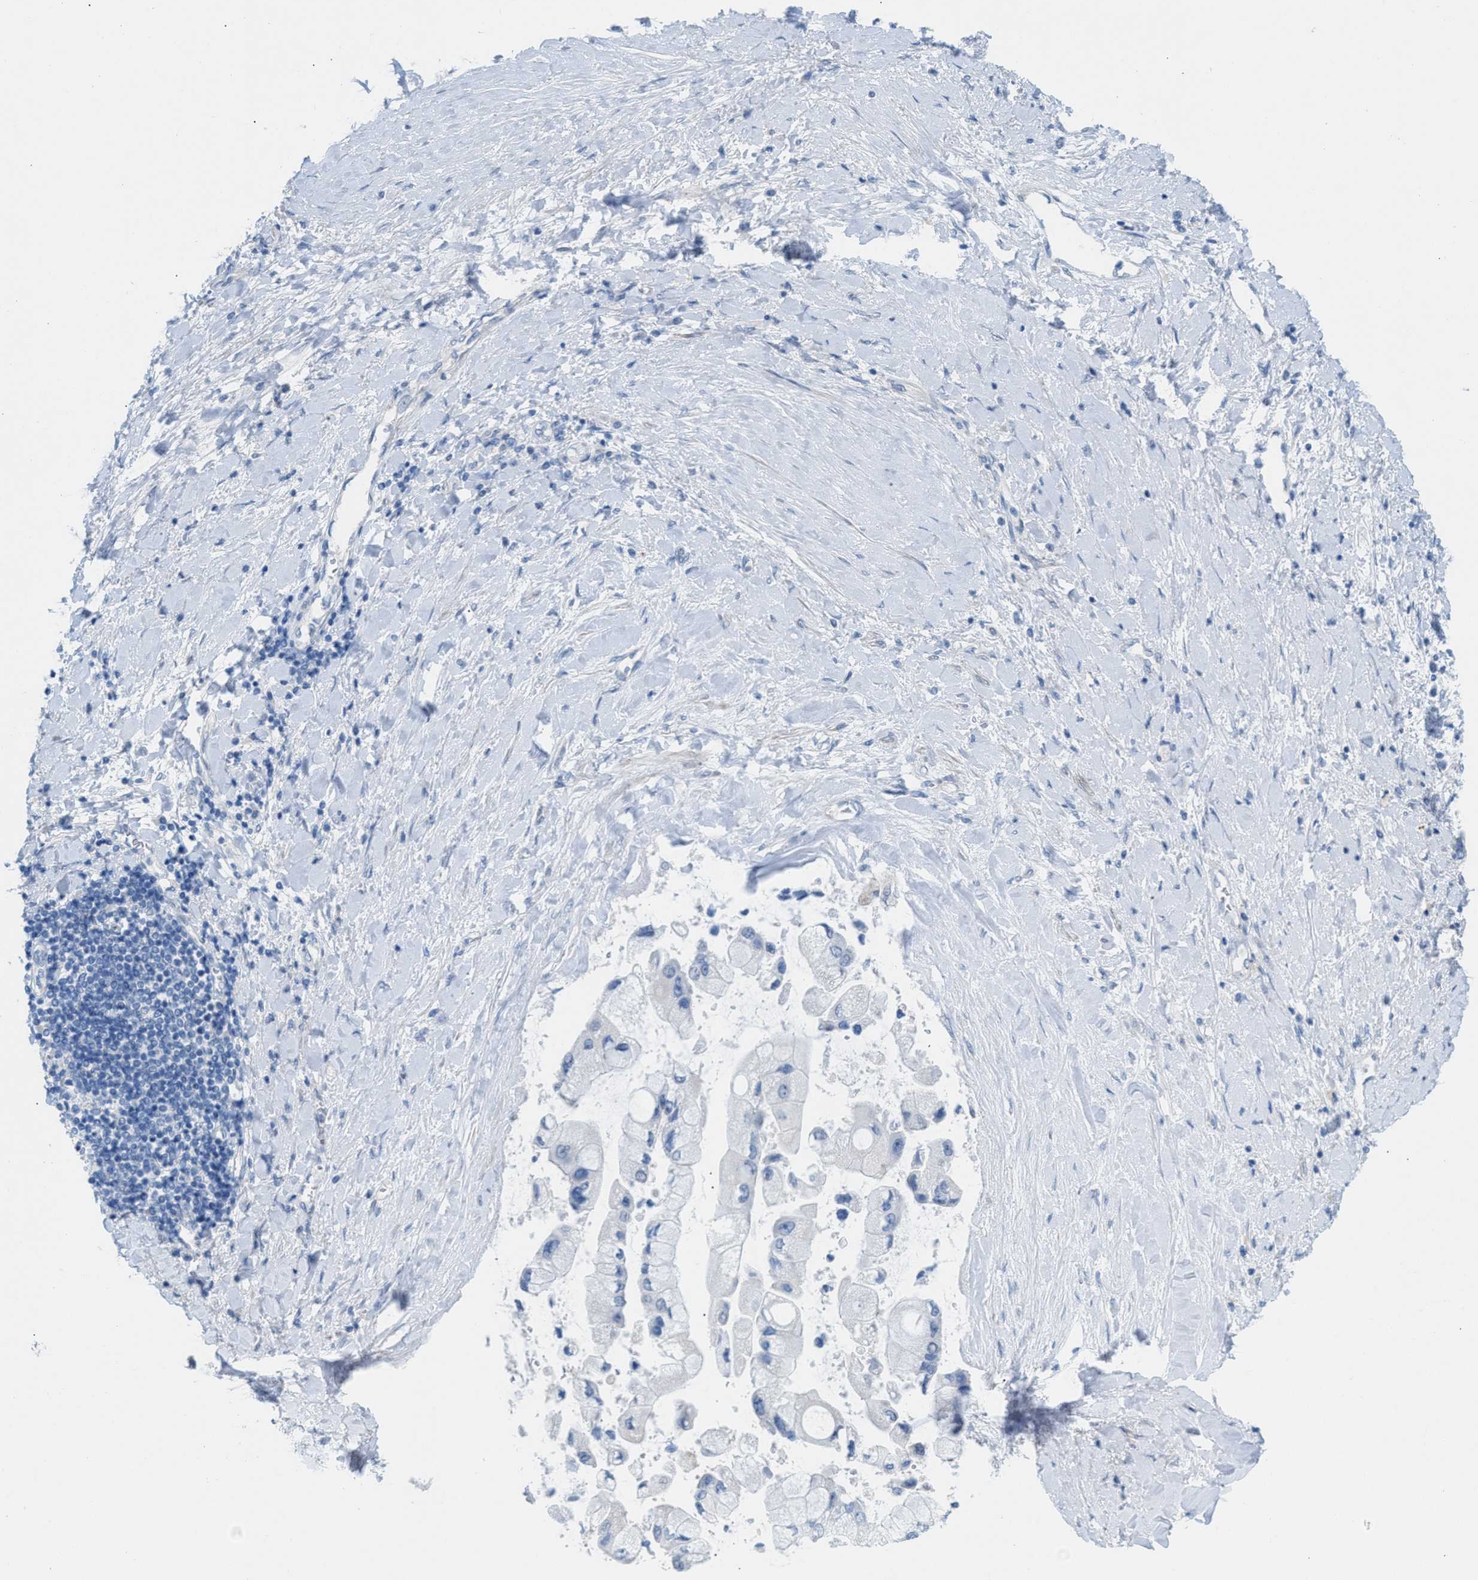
{"staining": {"intensity": "negative", "quantity": "none", "location": "none"}, "tissue": "liver cancer", "cell_type": "Tumor cells", "image_type": "cancer", "snomed": [{"axis": "morphology", "description": "Cholangiocarcinoma"}, {"axis": "topography", "description": "Liver"}], "caption": "Protein analysis of cholangiocarcinoma (liver) shows no significant positivity in tumor cells.", "gene": "MPP3", "patient": {"sex": "male", "age": 50}}